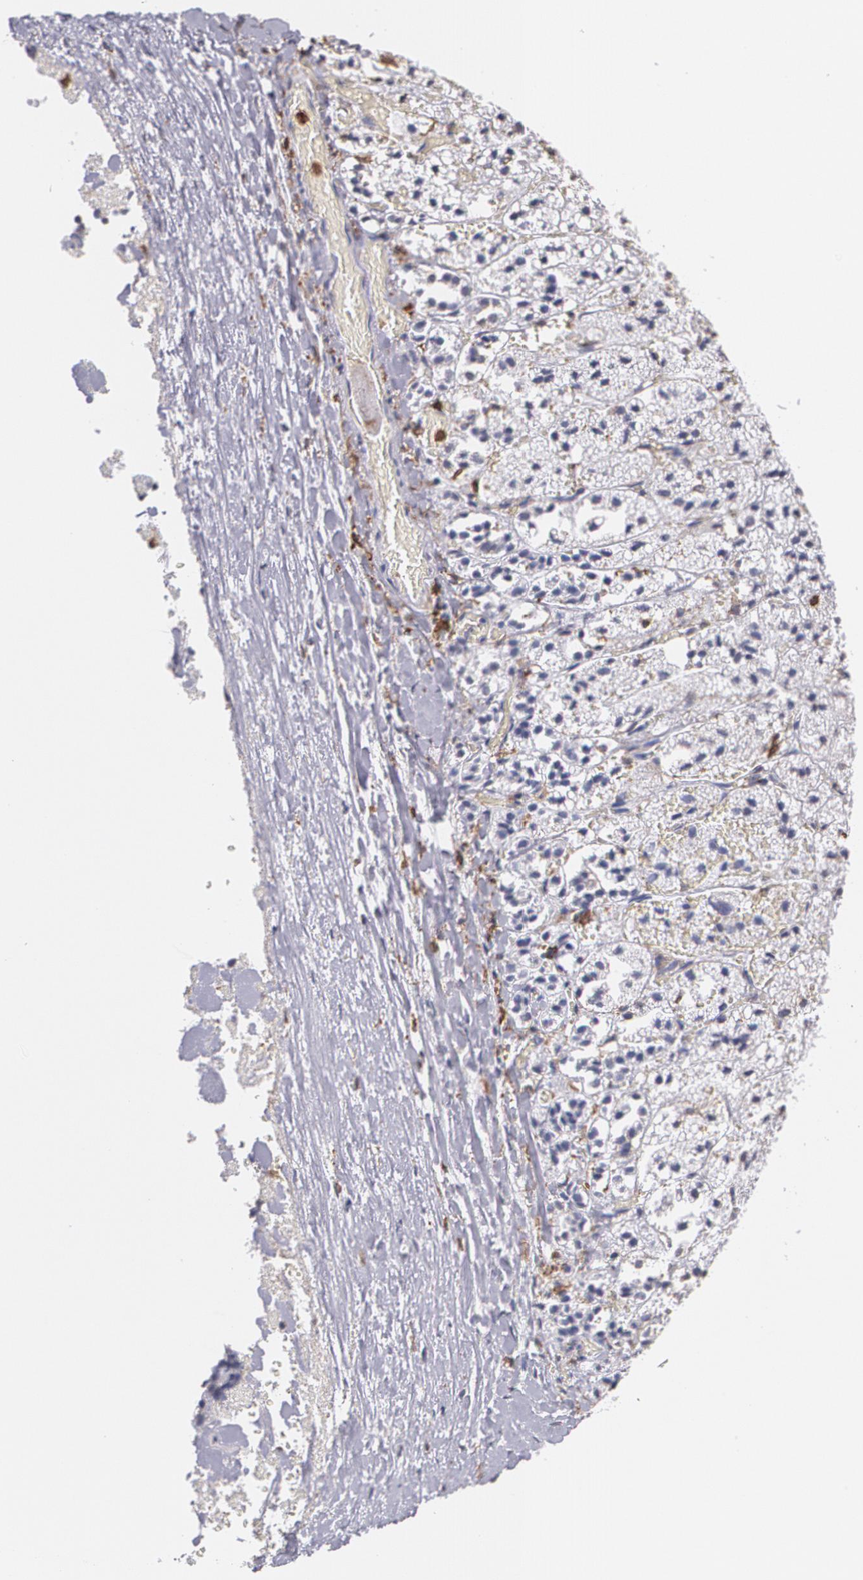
{"staining": {"intensity": "negative", "quantity": "none", "location": "none"}, "tissue": "adrenal gland", "cell_type": "Glandular cells", "image_type": "normal", "snomed": [{"axis": "morphology", "description": "Normal tissue, NOS"}, {"axis": "topography", "description": "Adrenal gland"}], "caption": "The histopathology image demonstrates no staining of glandular cells in unremarkable adrenal gland. (DAB (3,3'-diaminobenzidine) IHC visualized using brightfield microscopy, high magnification).", "gene": "PTPRC", "patient": {"sex": "female", "age": 44}}